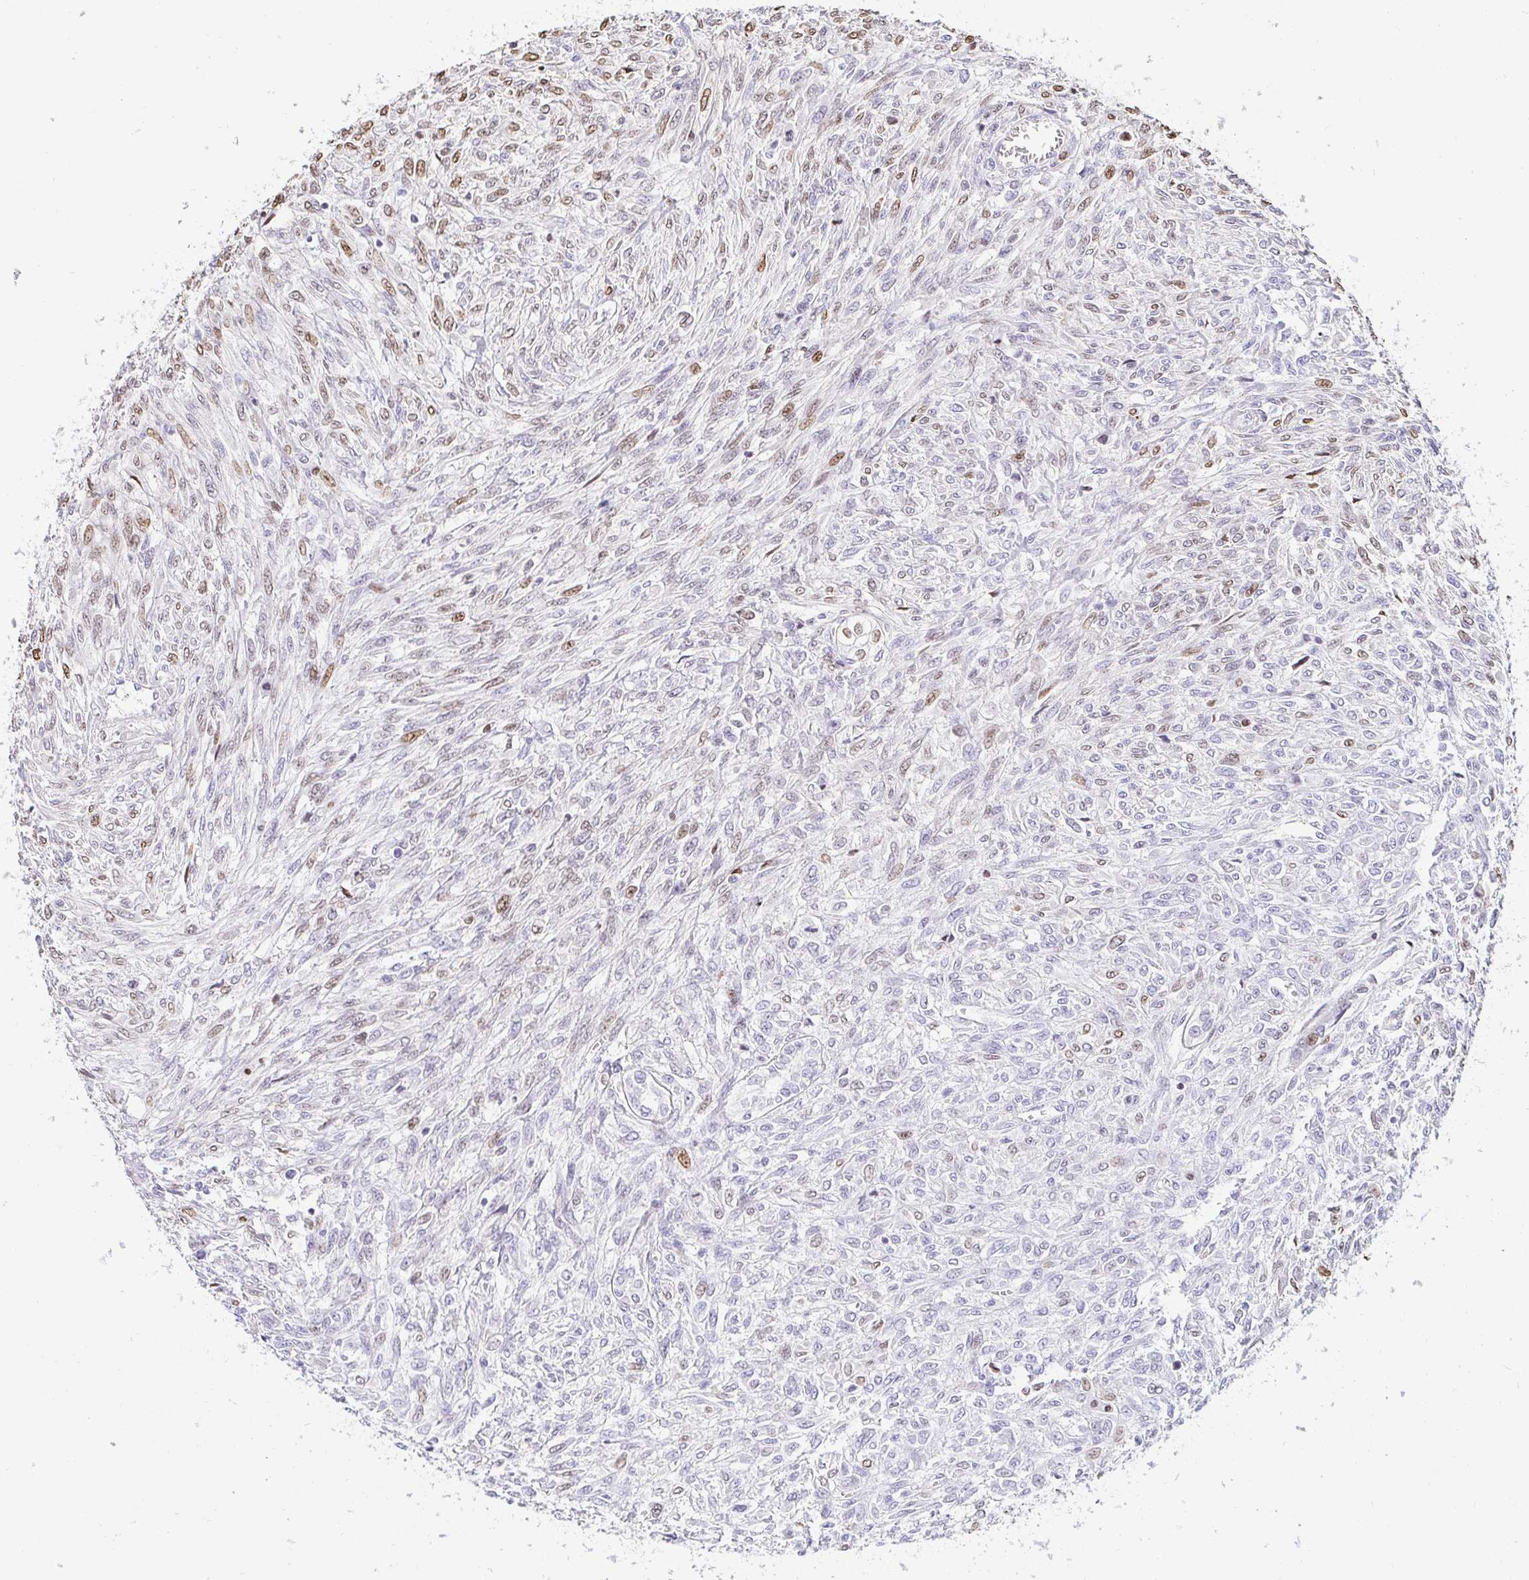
{"staining": {"intensity": "weak", "quantity": "25%-75%", "location": "nuclear"}, "tissue": "renal cancer", "cell_type": "Tumor cells", "image_type": "cancer", "snomed": [{"axis": "morphology", "description": "Adenocarcinoma, NOS"}, {"axis": "topography", "description": "Kidney"}], "caption": "A high-resolution micrograph shows immunohistochemistry staining of renal cancer, which reveals weak nuclear positivity in about 25%-75% of tumor cells.", "gene": "CAPSL", "patient": {"sex": "male", "age": 58}}